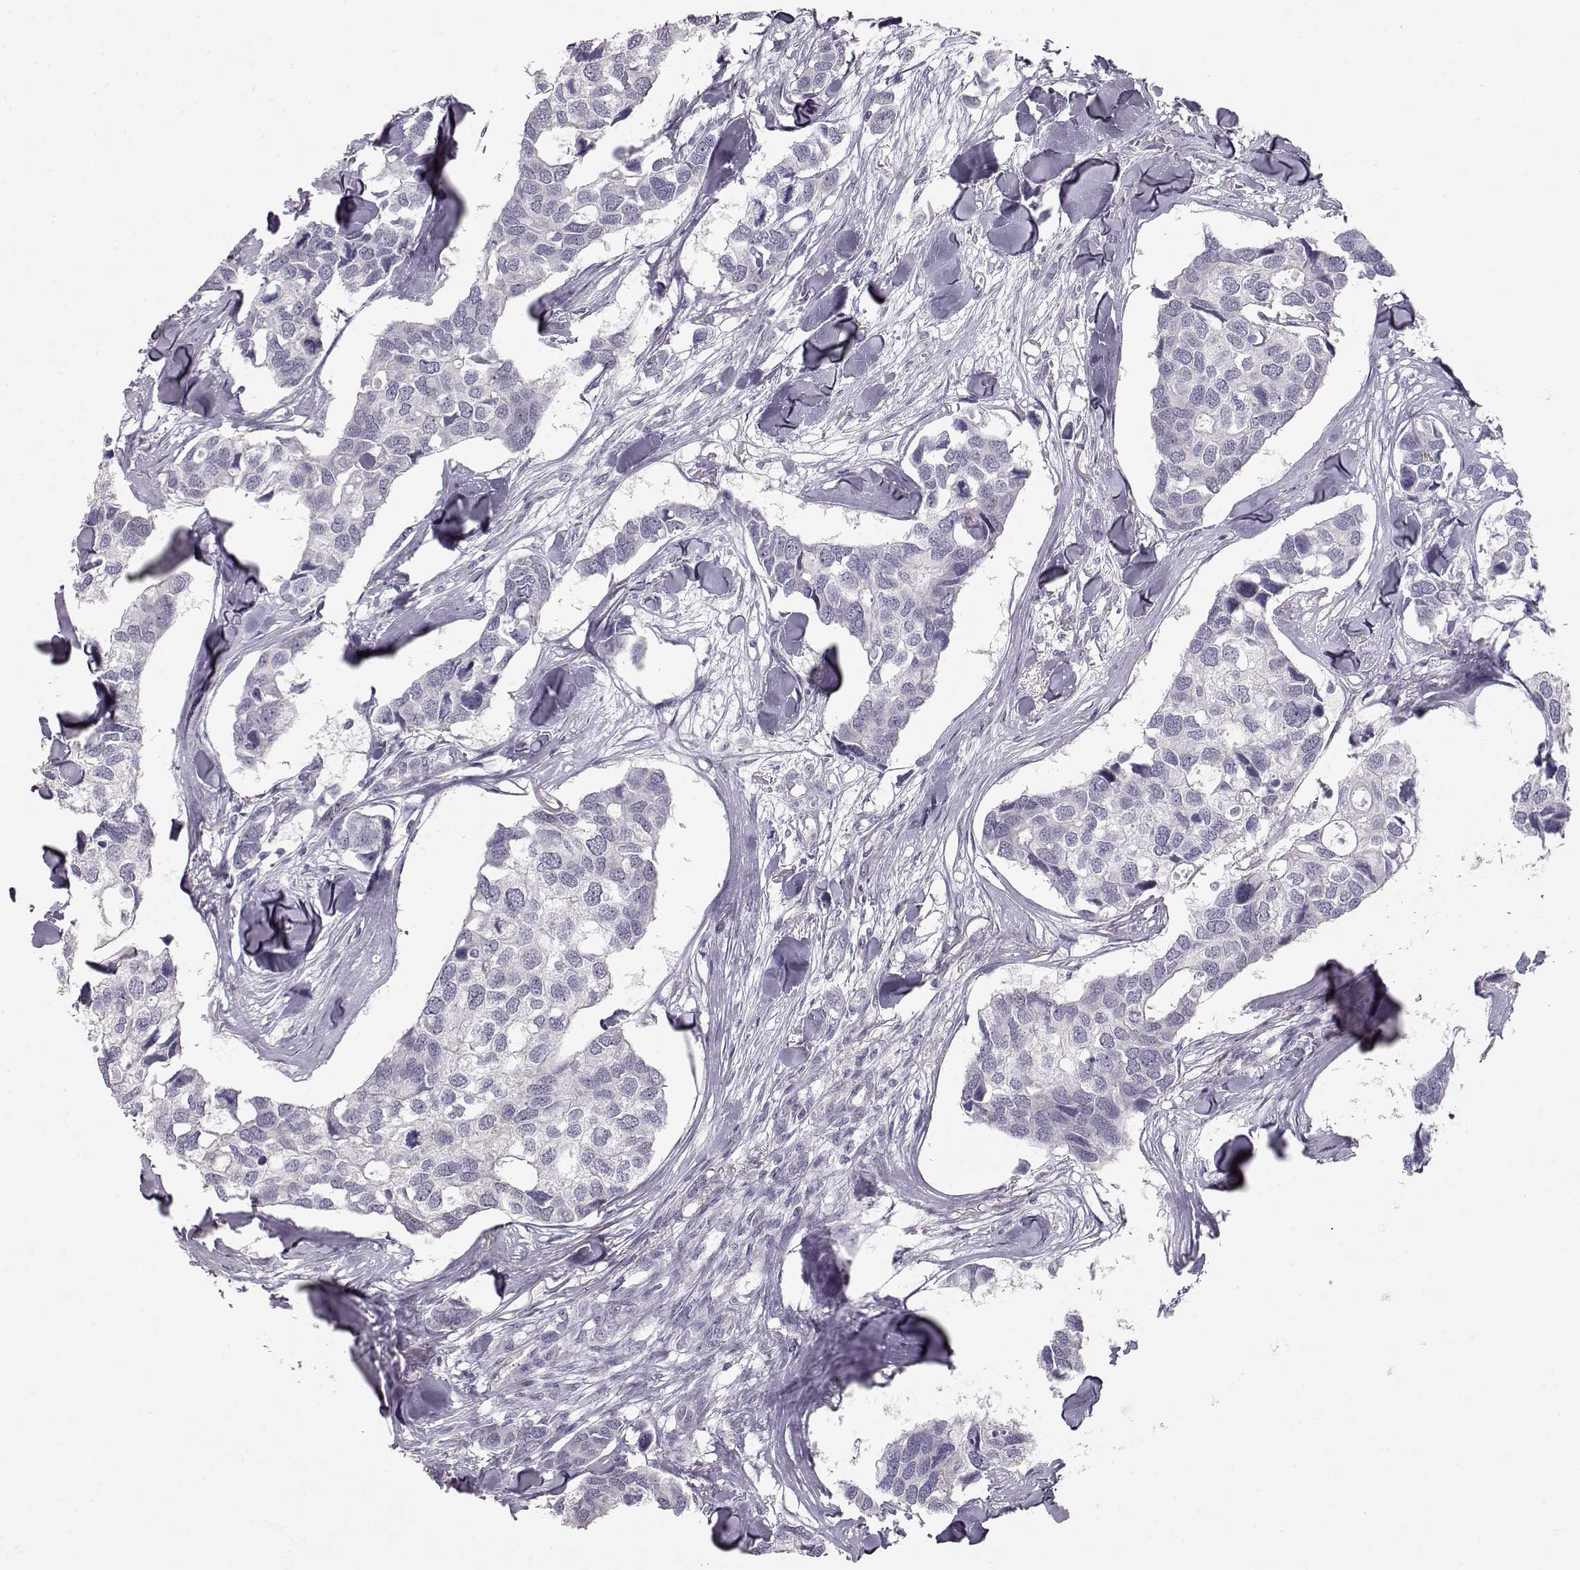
{"staining": {"intensity": "negative", "quantity": "none", "location": "none"}, "tissue": "breast cancer", "cell_type": "Tumor cells", "image_type": "cancer", "snomed": [{"axis": "morphology", "description": "Duct carcinoma"}, {"axis": "topography", "description": "Breast"}], "caption": "The photomicrograph displays no staining of tumor cells in breast cancer.", "gene": "FAM205A", "patient": {"sex": "female", "age": 83}}